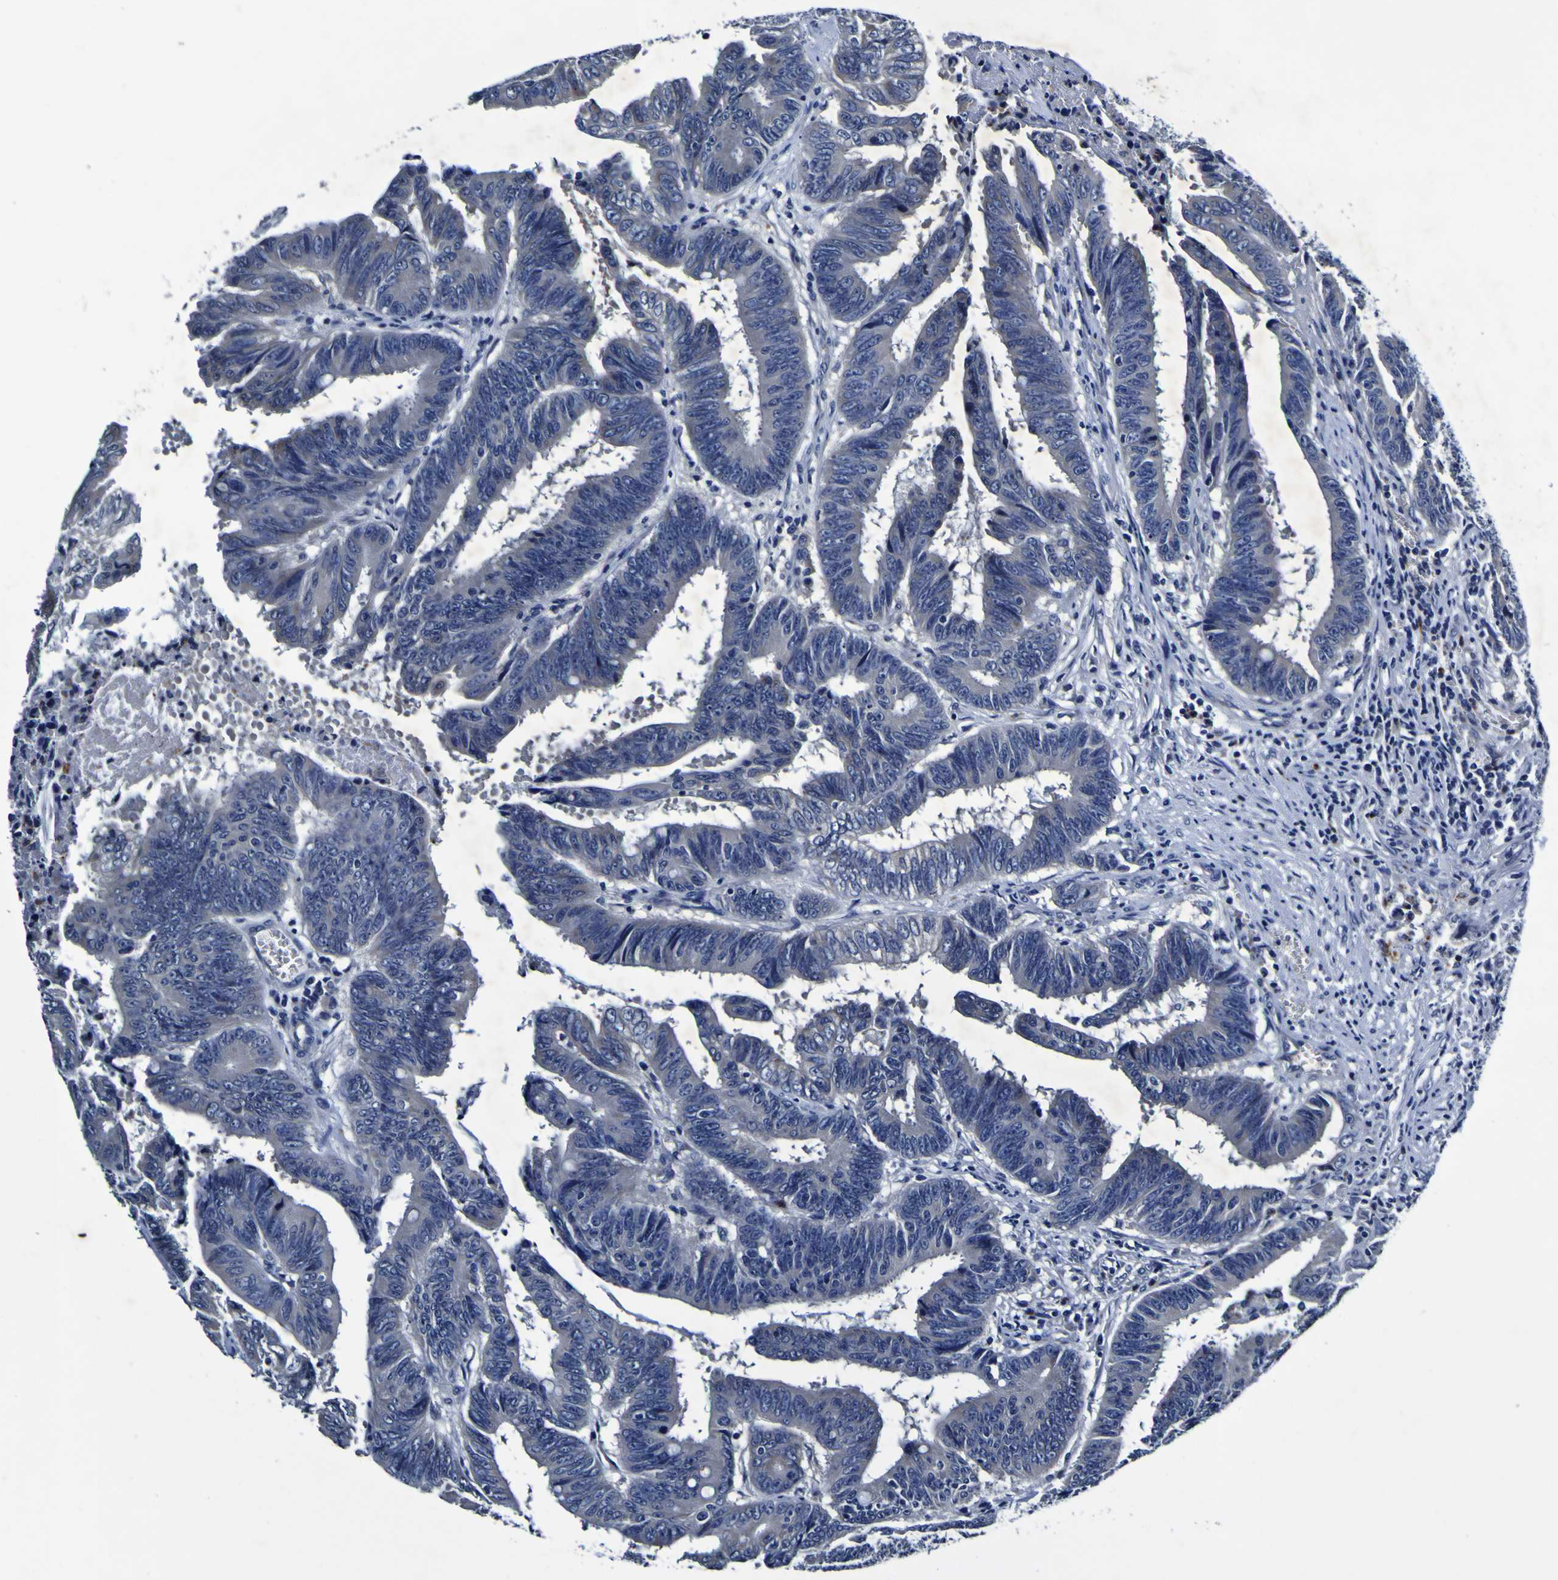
{"staining": {"intensity": "negative", "quantity": "none", "location": "none"}, "tissue": "colorectal cancer", "cell_type": "Tumor cells", "image_type": "cancer", "snomed": [{"axis": "morphology", "description": "Adenocarcinoma, NOS"}, {"axis": "topography", "description": "Colon"}], "caption": "The histopathology image displays no significant staining in tumor cells of colorectal cancer (adenocarcinoma).", "gene": "PANK4", "patient": {"sex": "male", "age": 45}}